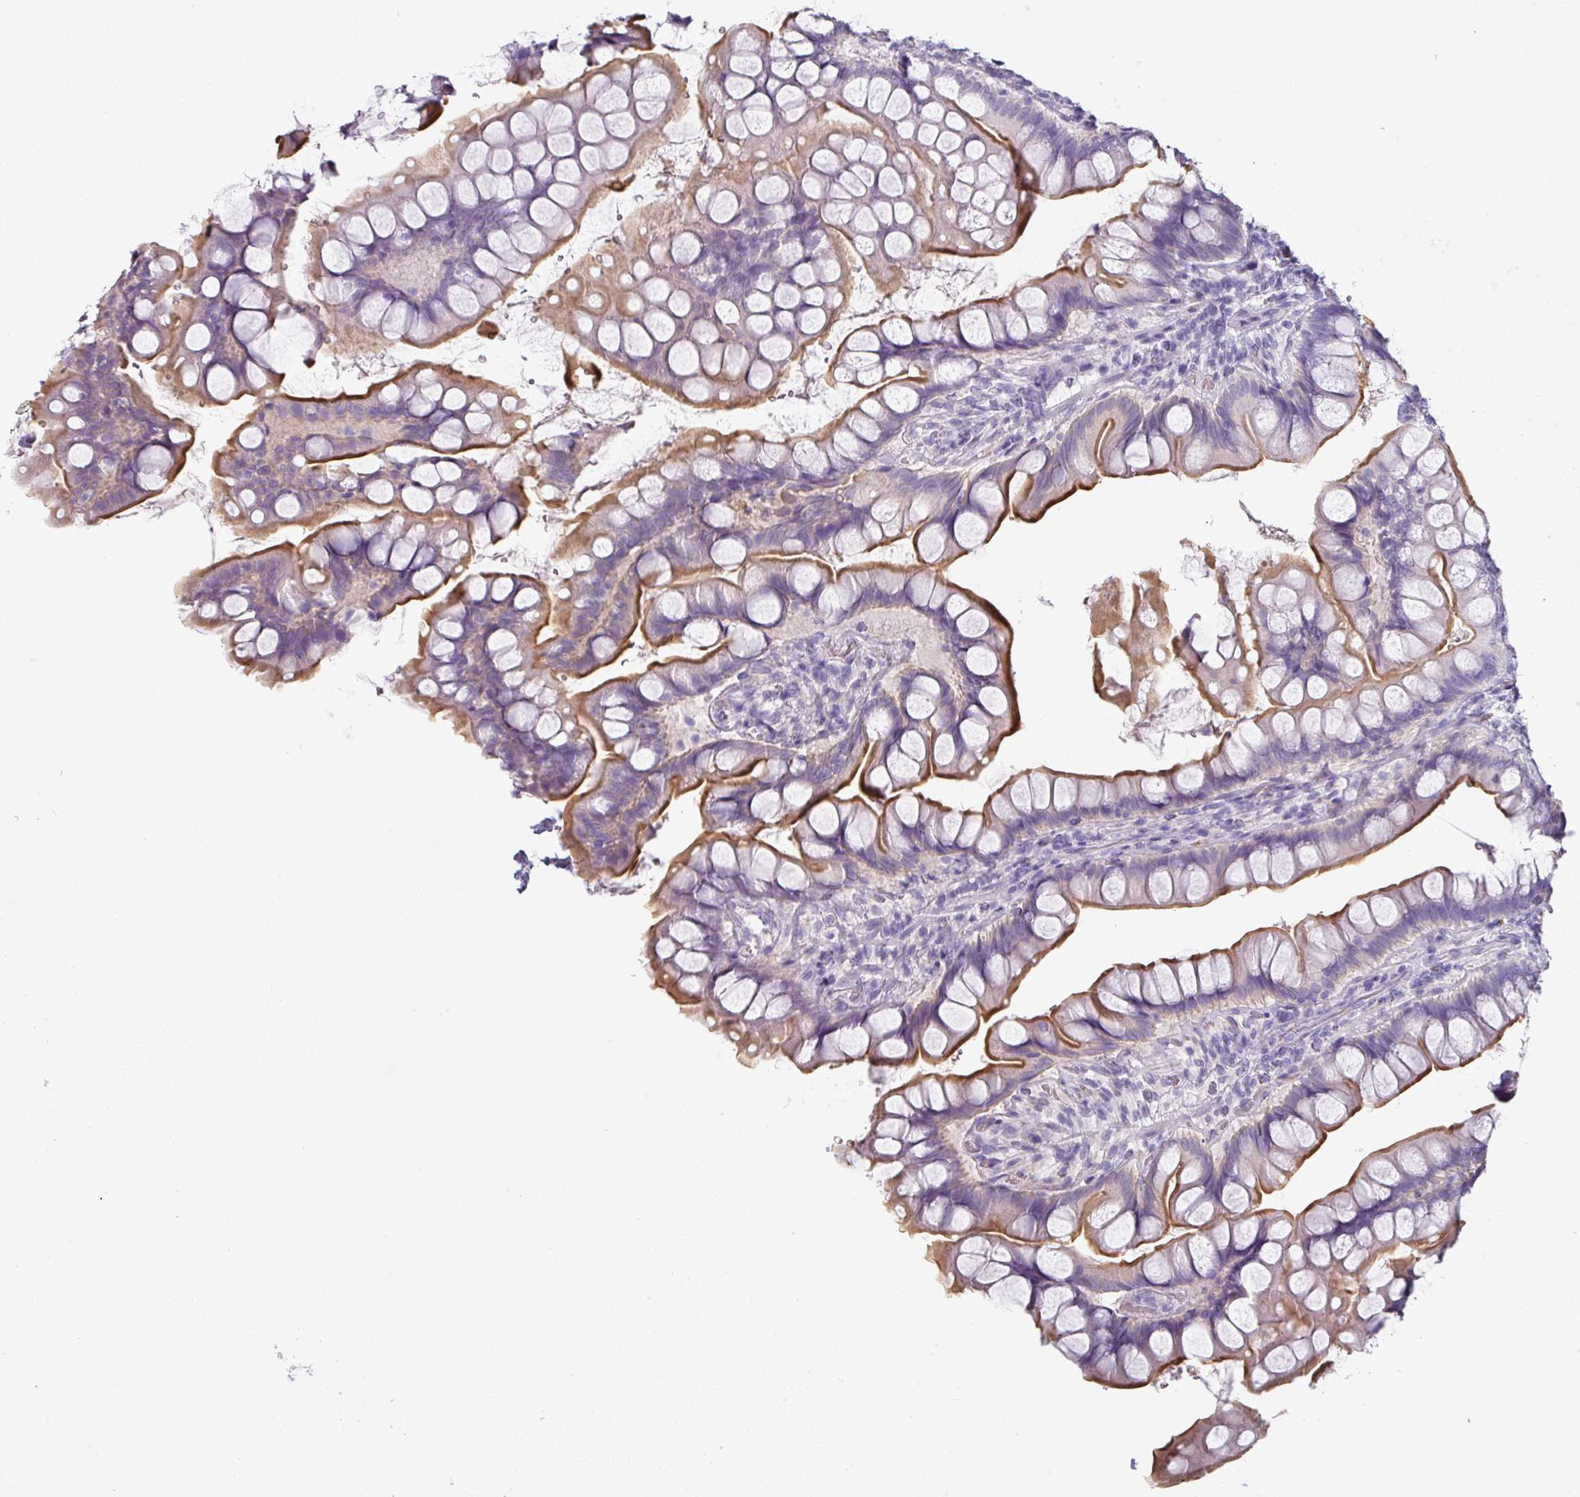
{"staining": {"intensity": "strong", "quantity": "25%-75%", "location": "cytoplasmic/membranous"}, "tissue": "small intestine", "cell_type": "Glandular cells", "image_type": "normal", "snomed": [{"axis": "morphology", "description": "Normal tissue, NOS"}, {"axis": "topography", "description": "Small intestine"}], "caption": "Unremarkable small intestine was stained to show a protein in brown. There is high levels of strong cytoplasmic/membranous staining in approximately 25%-75% of glandular cells.", "gene": "SLC17A7", "patient": {"sex": "male", "age": 70}}